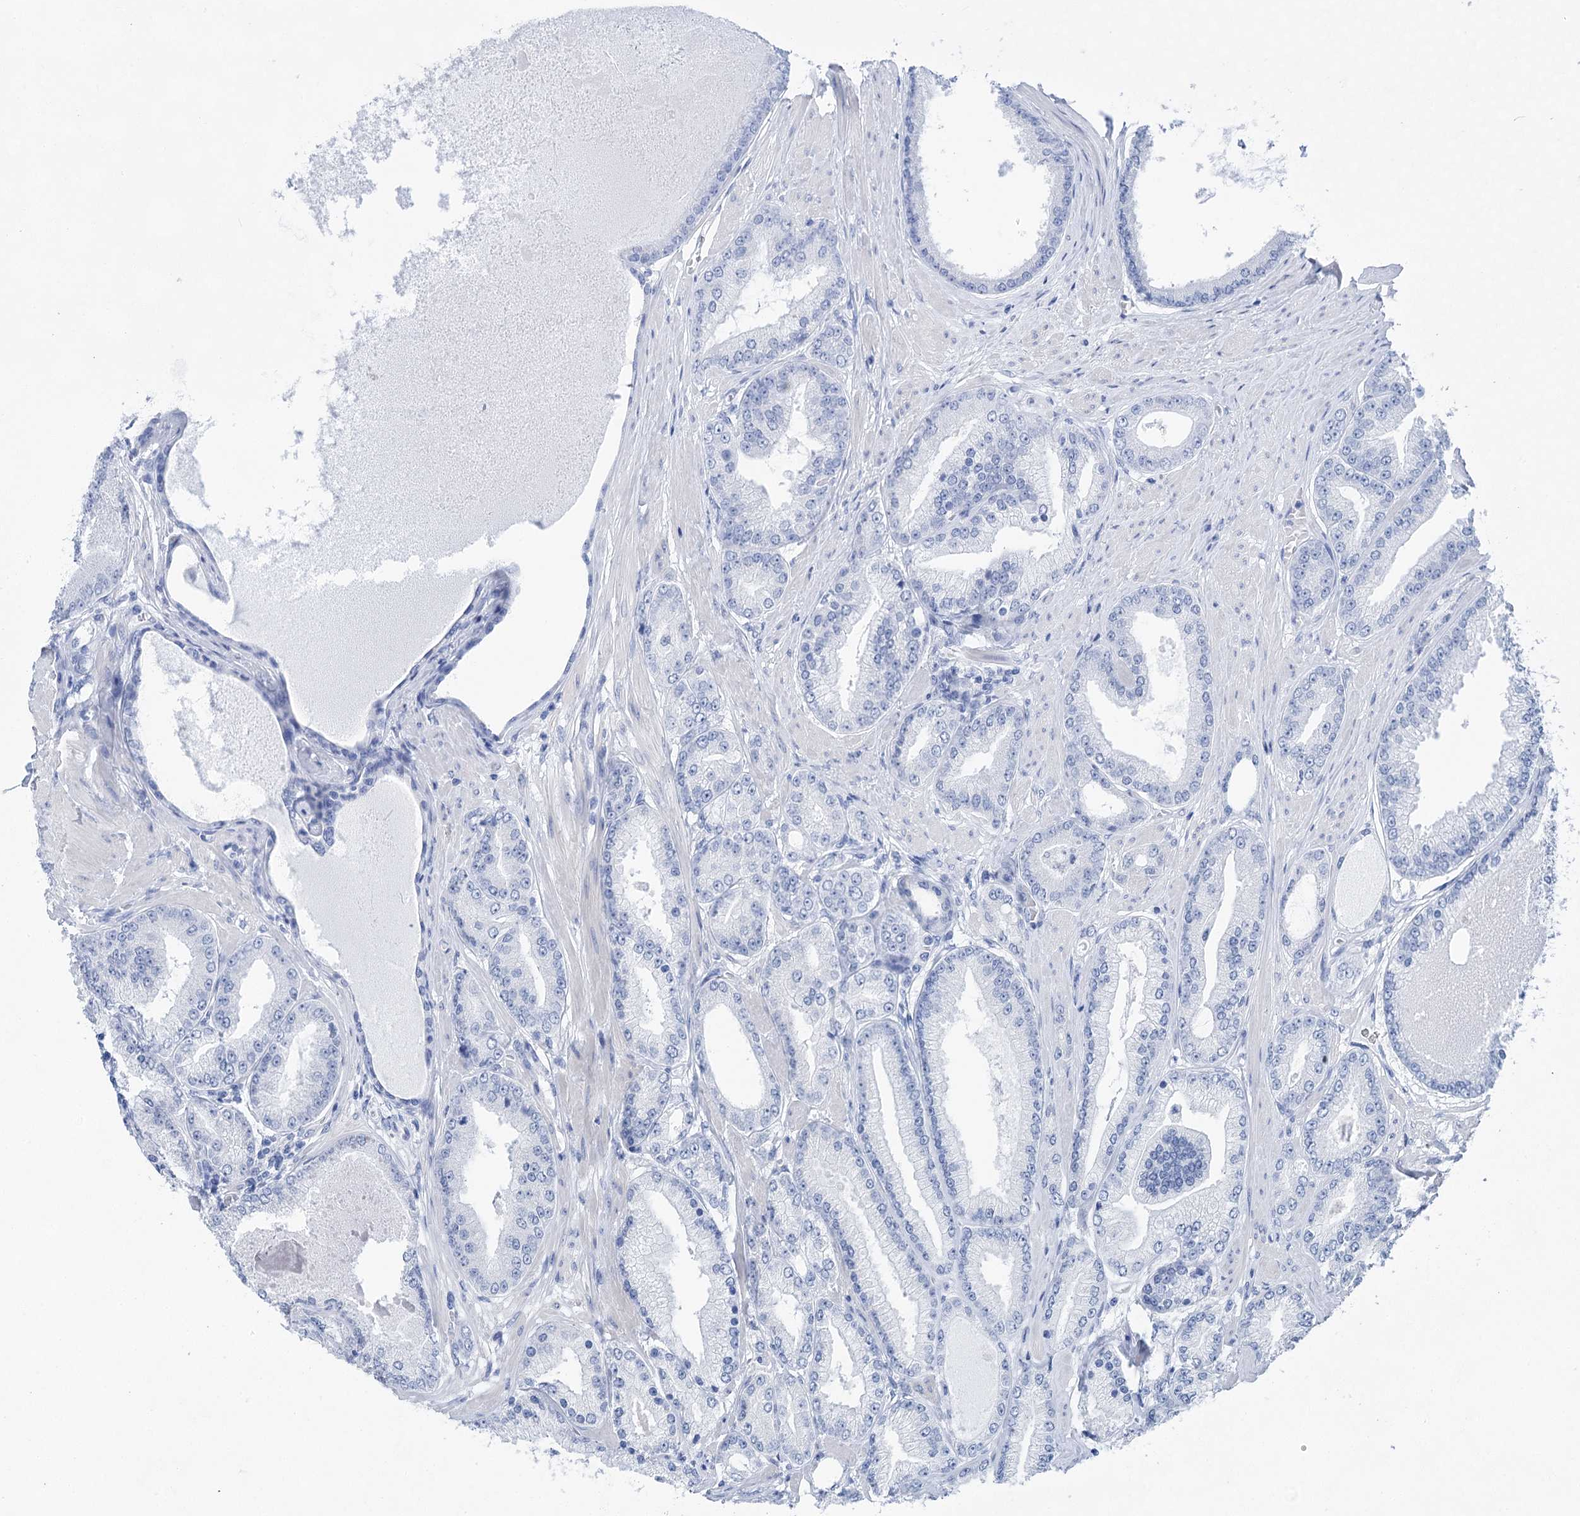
{"staining": {"intensity": "negative", "quantity": "none", "location": "none"}, "tissue": "prostate cancer", "cell_type": "Tumor cells", "image_type": "cancer", "snomed": [{"axis": "morphology", "description": "Adenocarcinoma, High grade"}, {"axis": "topography", "description": "Prostate"}], "caption": "An image of prostate adenocarcinoma (high-grade) stained for a protein displays no brown staining in tumor cells. (Stains: DAB (3,3'-diaminobenzidine) IHC with hematoxylin counter stain, Microscopy: brightfield microscopy at high magnification).", "gene": "LALBA", "patient": {"sex": "male", "age": 59}}